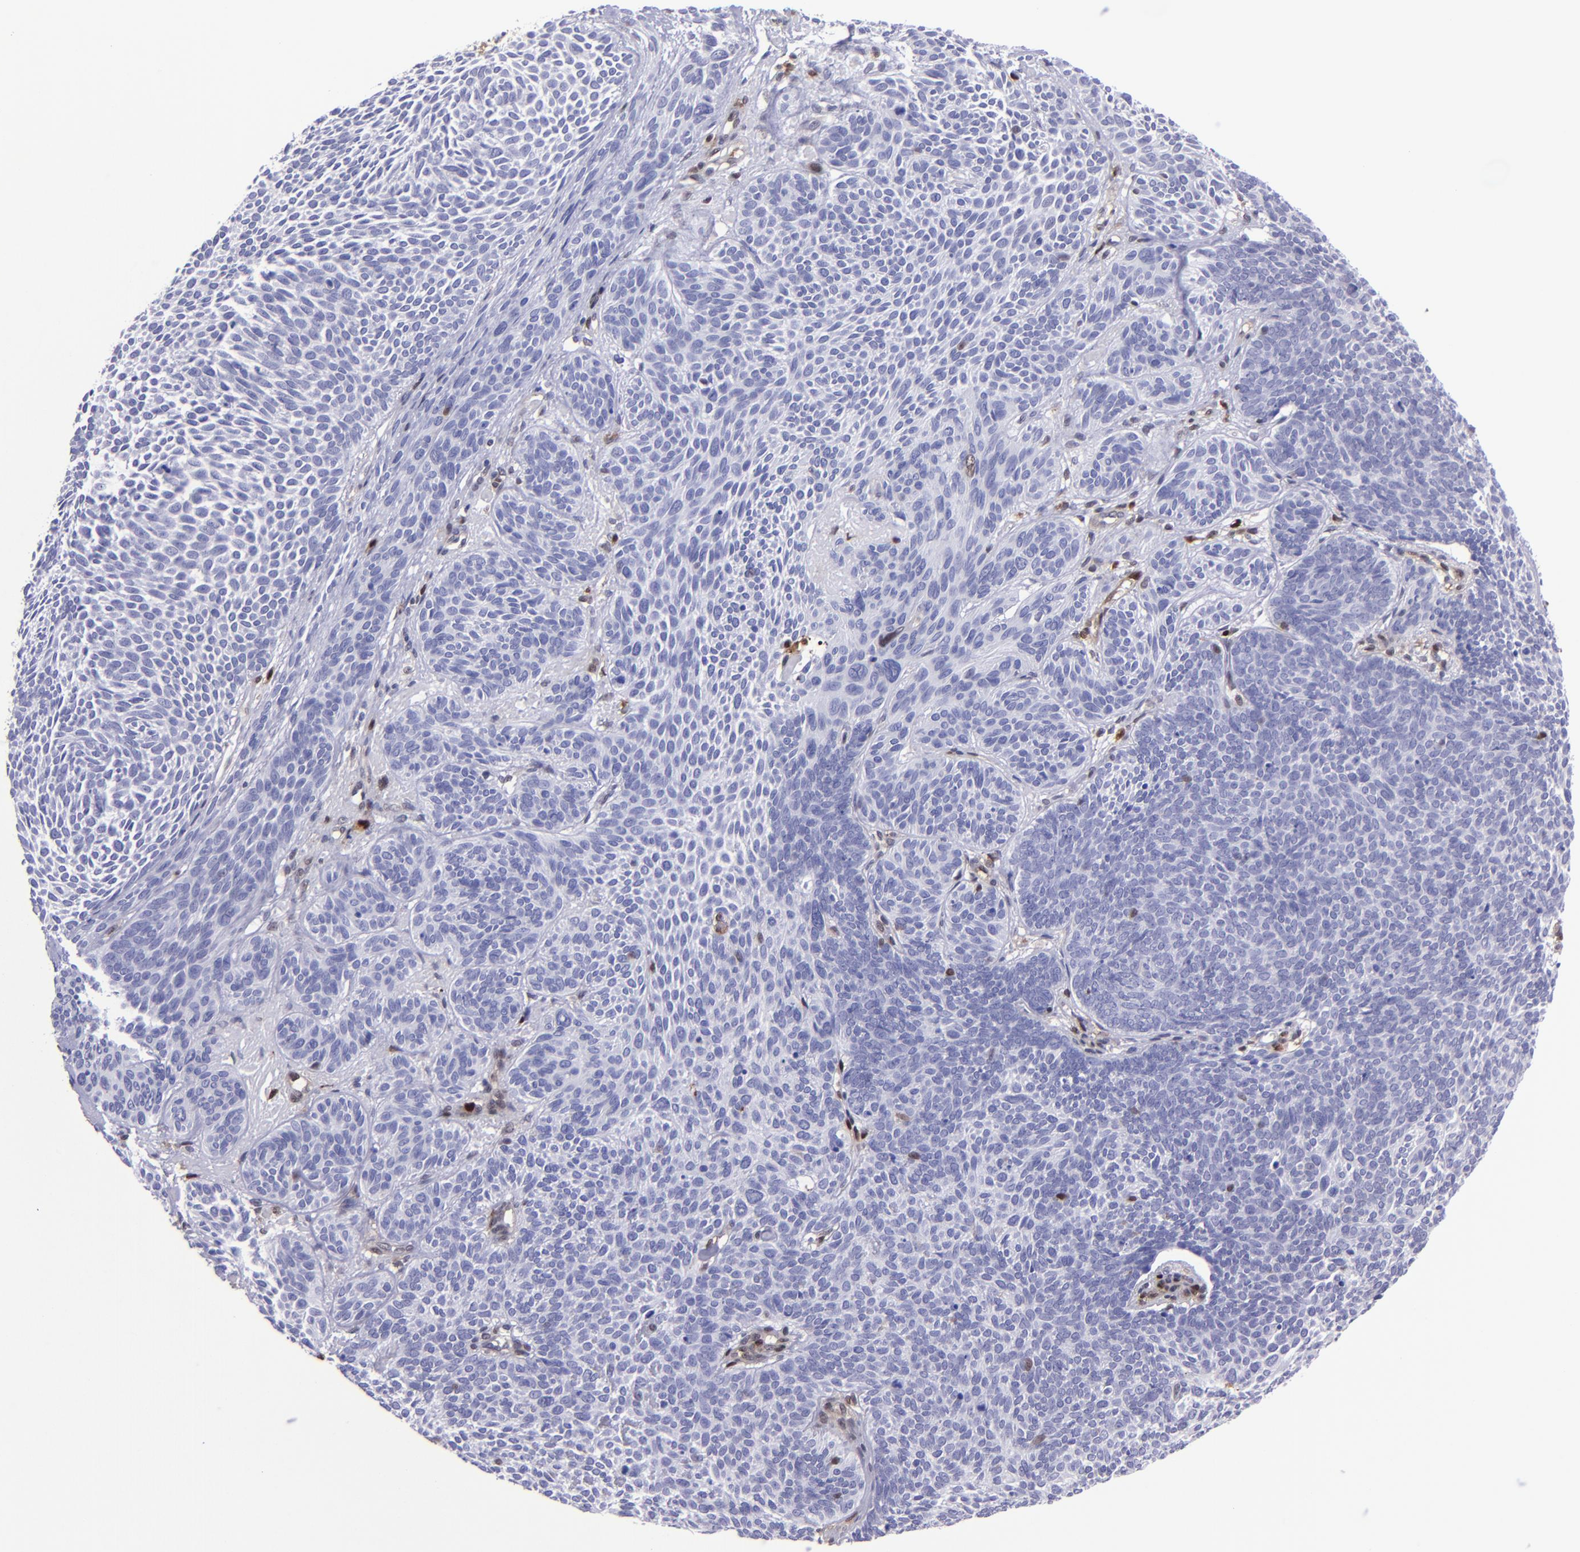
{"staining": {"intensity": "negative", "quantity": "none", "location": "none"}, "tissue": "skin cancer", "cell_type": "Tumor cells", "image_type": "cancer", "snomed": [{"axis": "morphology", "description": "Basal cell carcinoma"}, {"axis": "topography", "description": "Skin"}], "caption": "DAB immunohistochemical staining of human basal cell carcinoma (skin) shows no significant positivity in tumor cells.", "gene": "TYMP", "patient": {"sex": "male", "age": 84}}